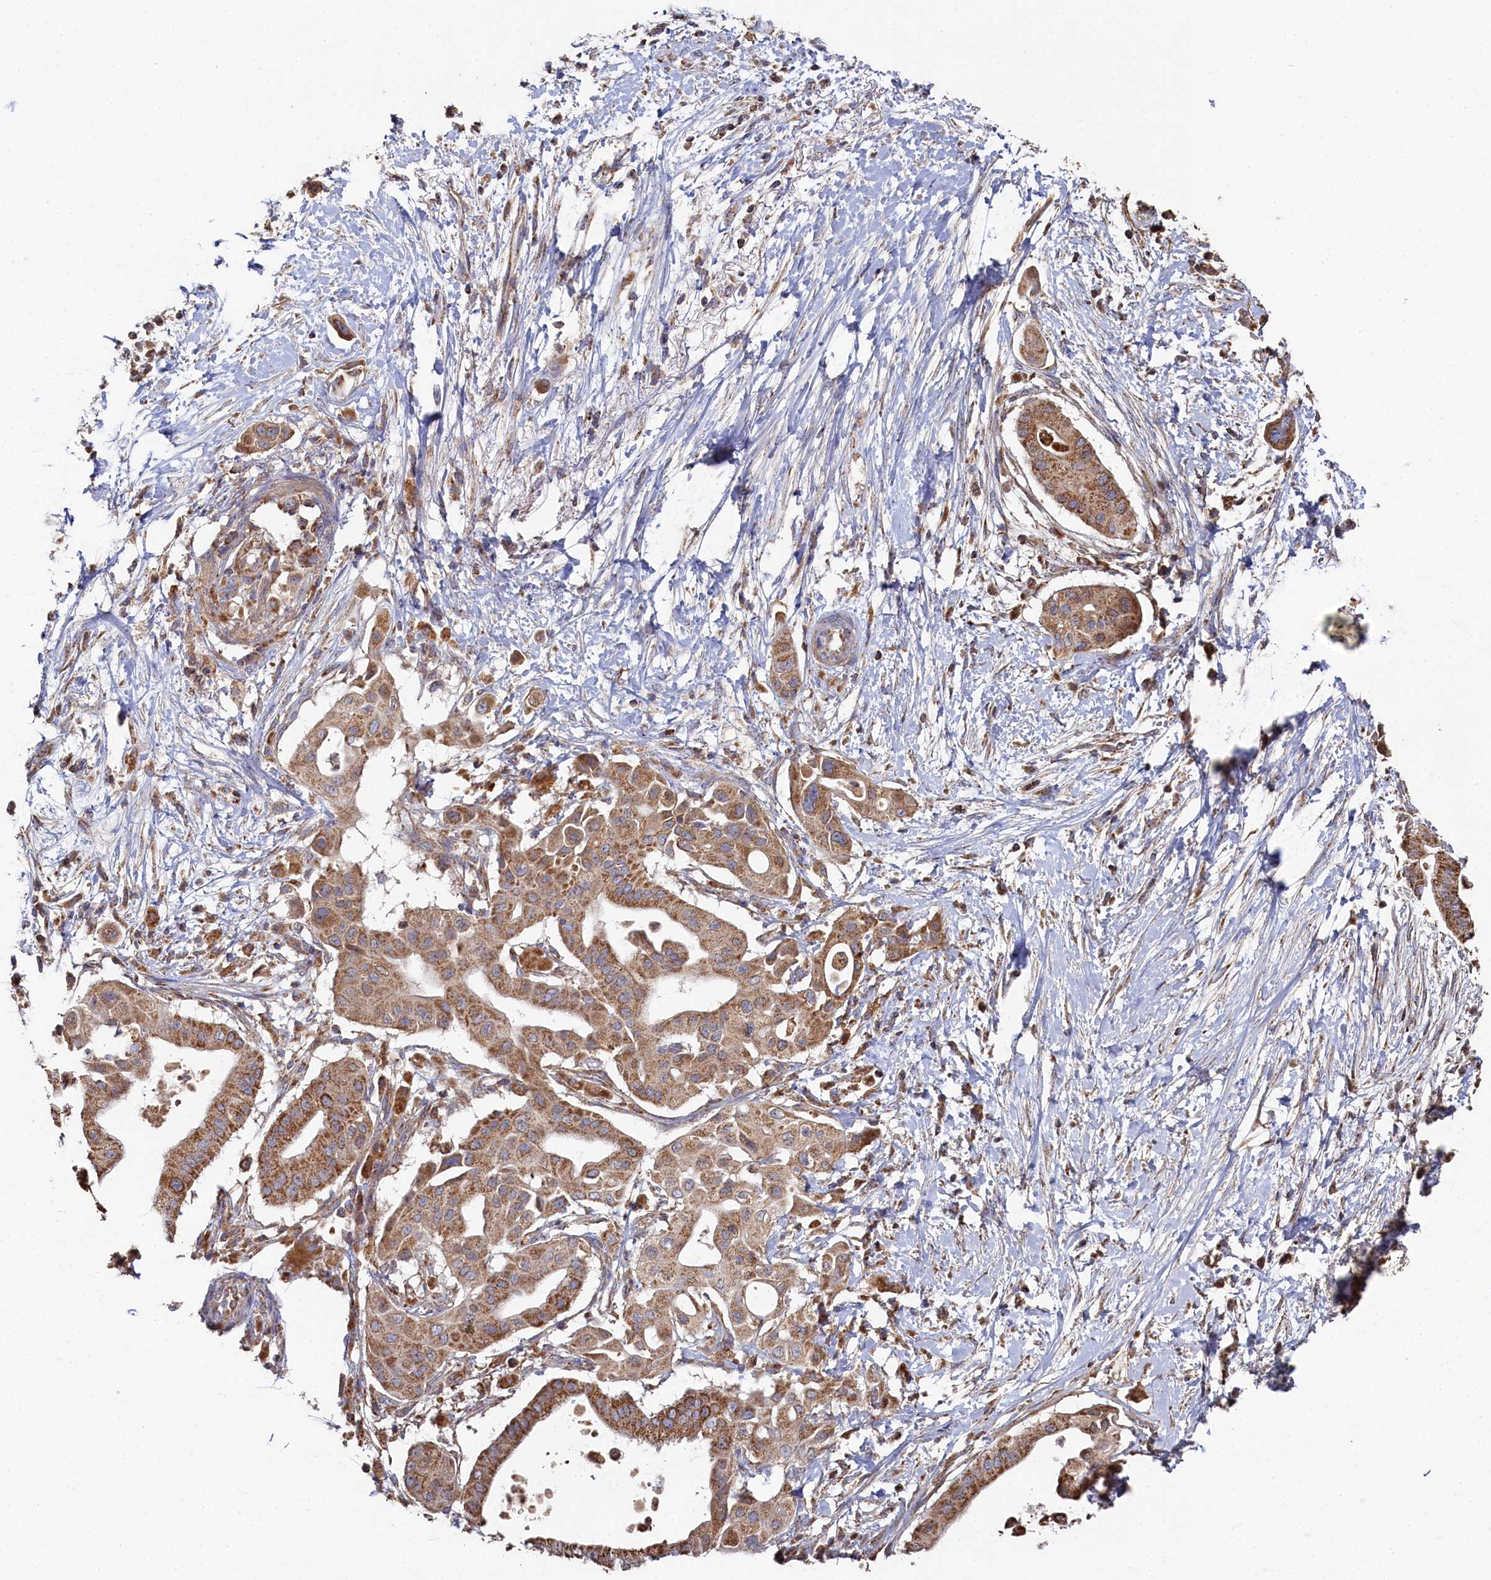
{"staining": {"intensity": "moderate", "quantity": ">75%", "location": "cytoplasmic/membranous"}, "tissue": "pancreatic cancer", "cell_type": "Tumor cells", "image_type": "cancer", "snomed": [{"axis": "morphology", "description": "Adenocarcinoma, NOS"}, {"axis": "topography", "description": "Pancreas"}], "caption": "Pancreatic cancer tissue reveals moderate cytoplasmic/membranous staining in approximately >75% of tumor cells", "gene": "HAUS2", "patient": {"sex": "male", "age": 68}}